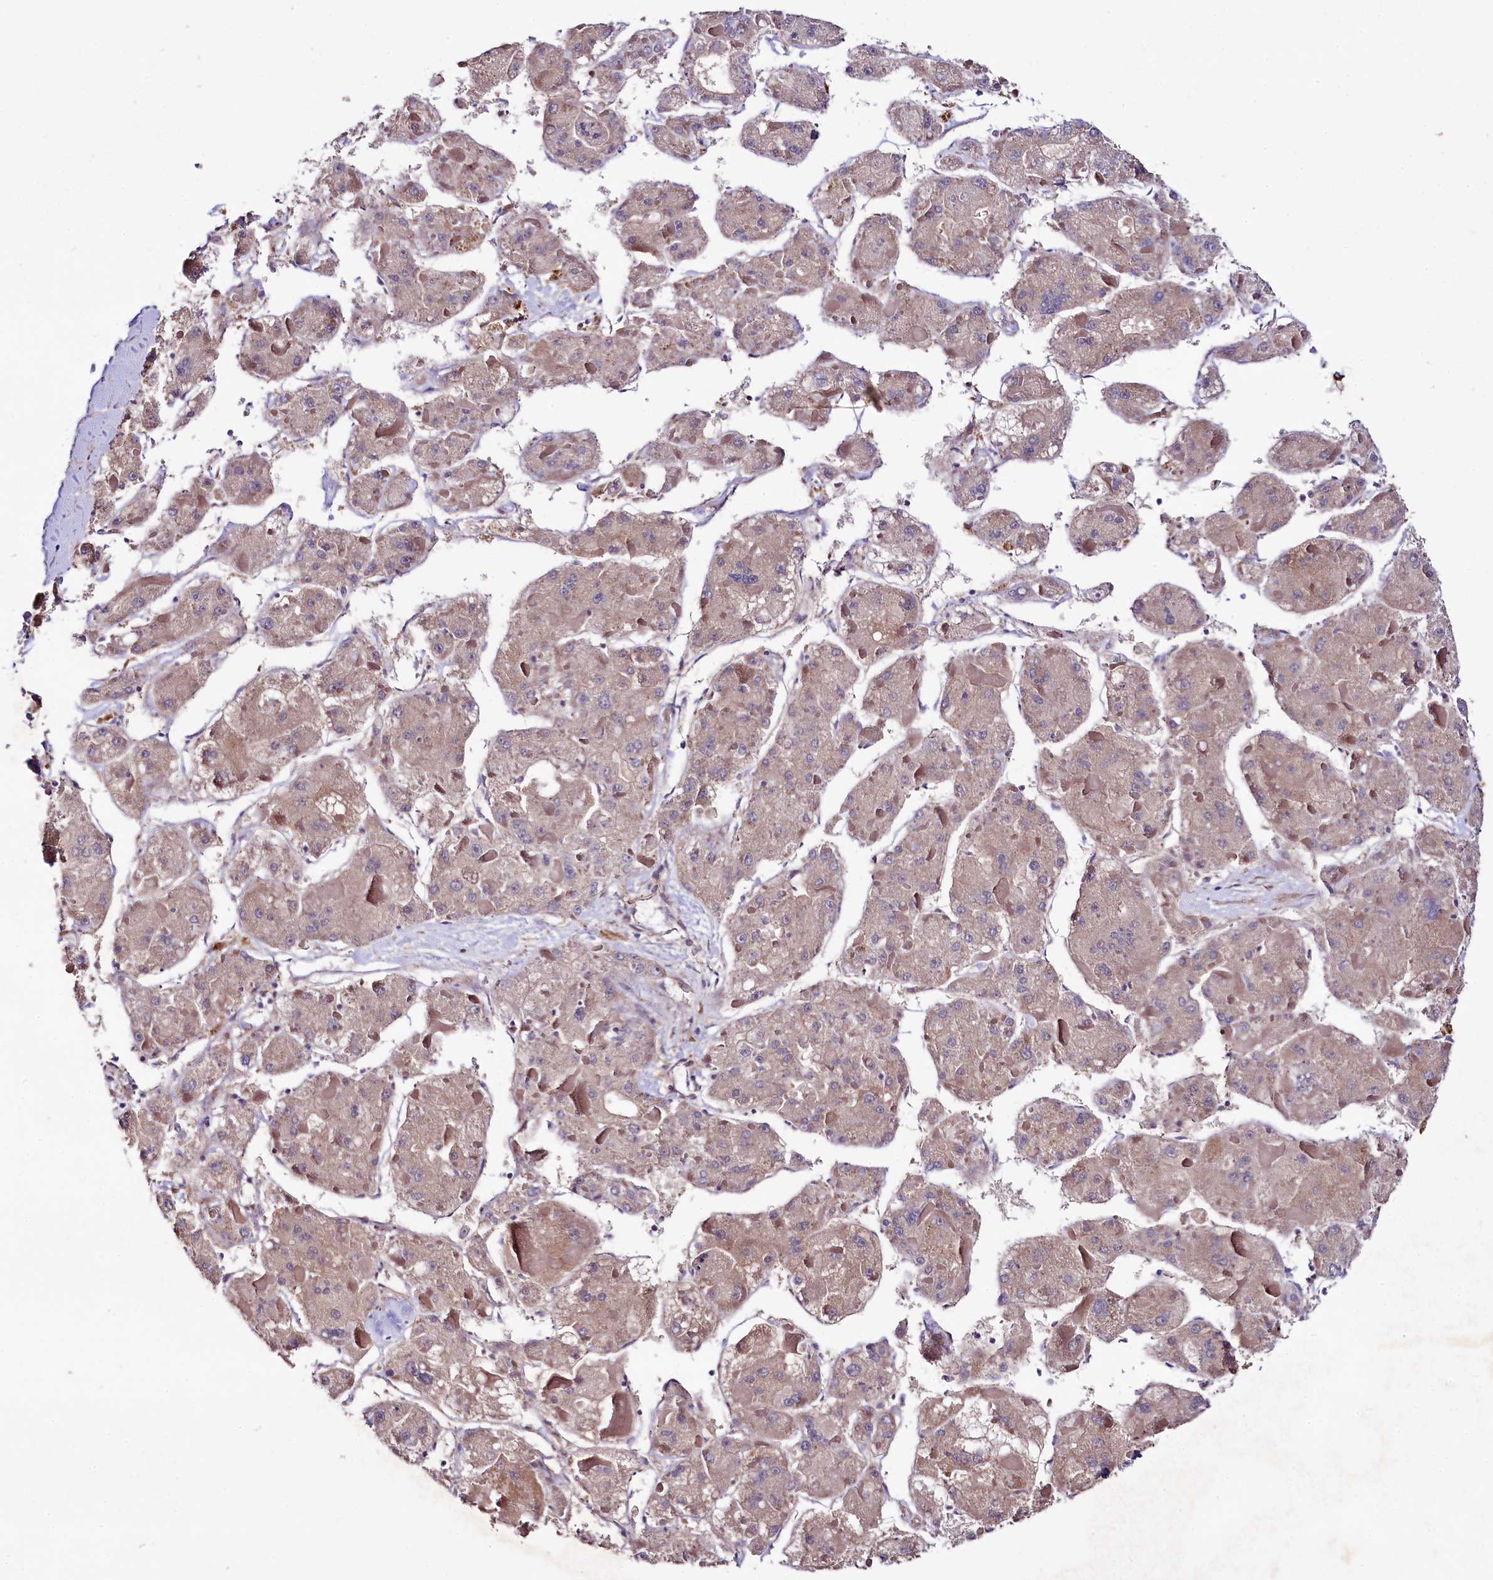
{"staining": {"intensity": "weak", "quantity": "25%-75%", "location": "cytoplasmic/membranous"}, "tissue": "liver cancer", "cell_type": "Tumor cells", "image_type": "cancer", "snomed": [{"axis": "morphology", "description": "Carcinoma, Hepatocellular, NOS"}, {"axis": "topography", "description": "Liver"}], "caption": "DAB (3,3'-diaminobenzidine) immunohistochemical staining of human liver cancer (hepatocellular carcinoma) displays weak cytoplasmic/membranous protein positivity in approximately 25%-75% of tumor cells.", "gene": "SPATS2", "patient": {"sex": "female", "age": 73}}